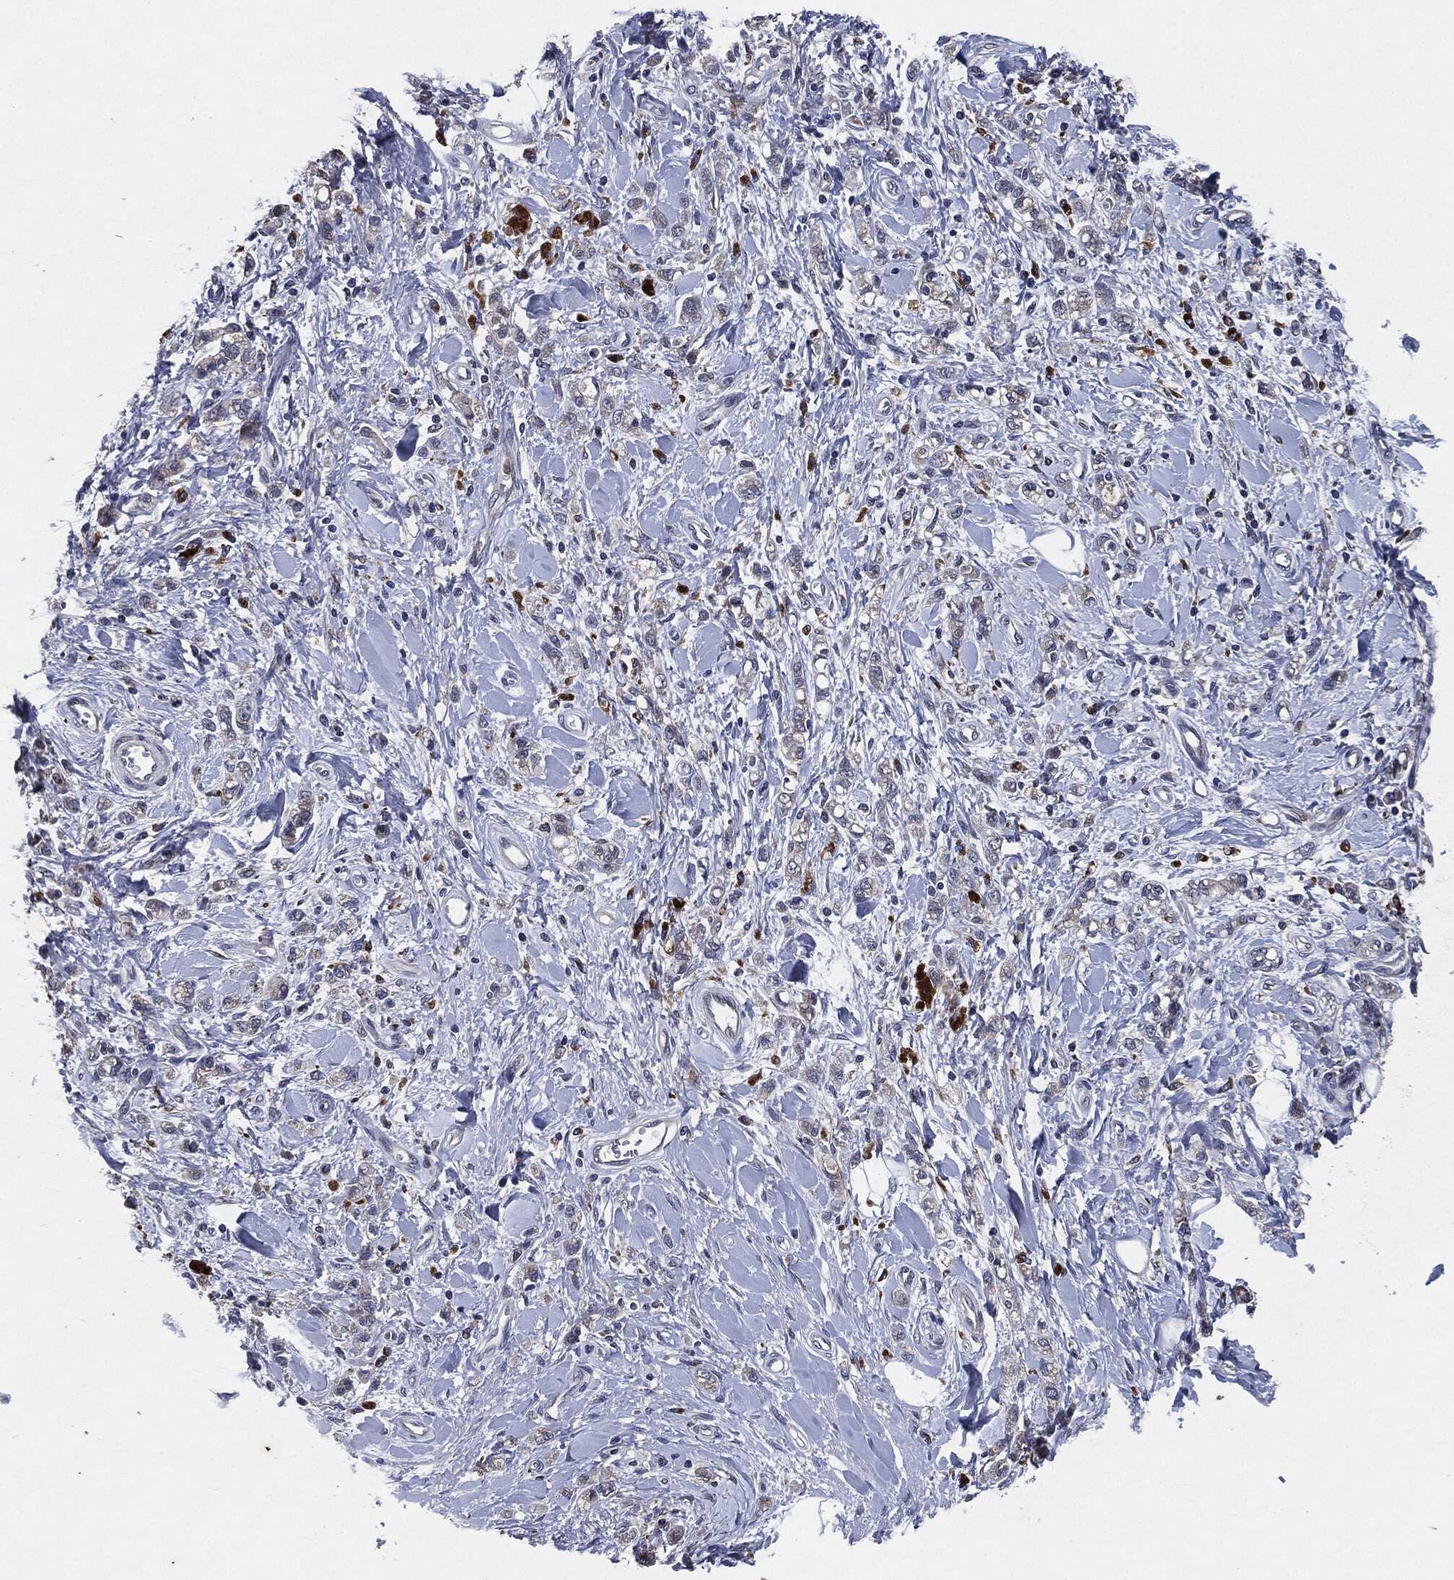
{"staining": {"intensity": "negative", "quantity": "none", "location": "none"}, "tissue": "stomach cancer", "cell_type": "Tumor cells", "image_type": "cancer", "snomed": [{"axis": "morphology", "description": "Adenocarcinoma, NOS"}, {"axis": "topography", "description": "Stomach"}], "caption": "Immunohistochemical staining of human adenocarcinoma (stomach) displays no significant staining in tumor cells.", "gene": "SLC31A2", "patient": {"sex": "male", "age": 77}}